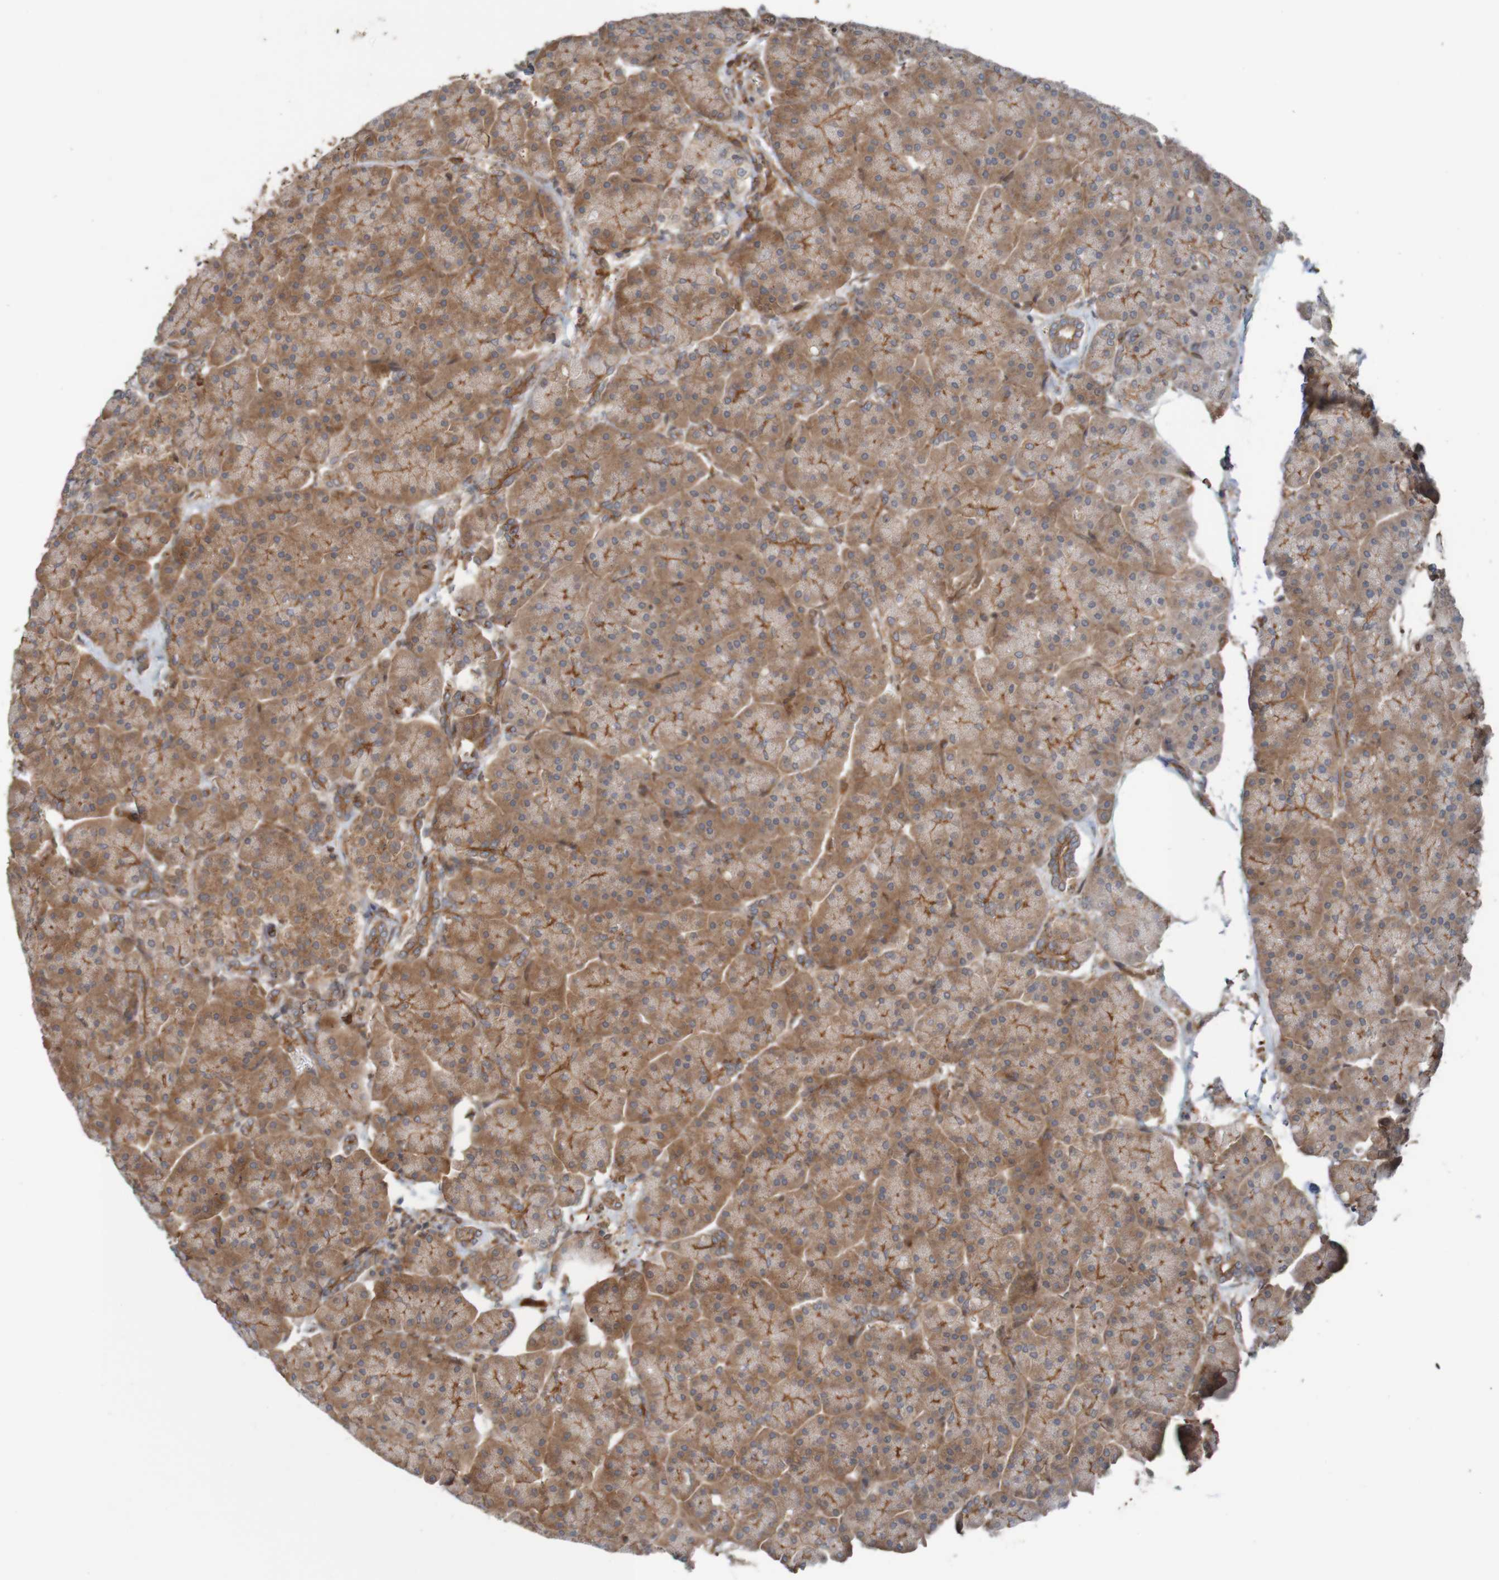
{"staining": {"intensity": "moderate", "quantity": ">75%", "location": "cytoplasmic/membranous"}, "tissue": "pancreas", "cell_type": "Exocrine glandular cells", "image_type": "normal", "snomed": [{"axis": "morphology", "description": "Normal tissue, NOS"}, {"axis": "topography", "description": "Pancreas"}], "caption": "A micrograph of pancreas stained for a protein shows moderate cytoplasmic/membranous brown staining in exocrine glandular cells.", "gene": "ARHGEF11", "patient": {"sex": "female", "age": 70}}